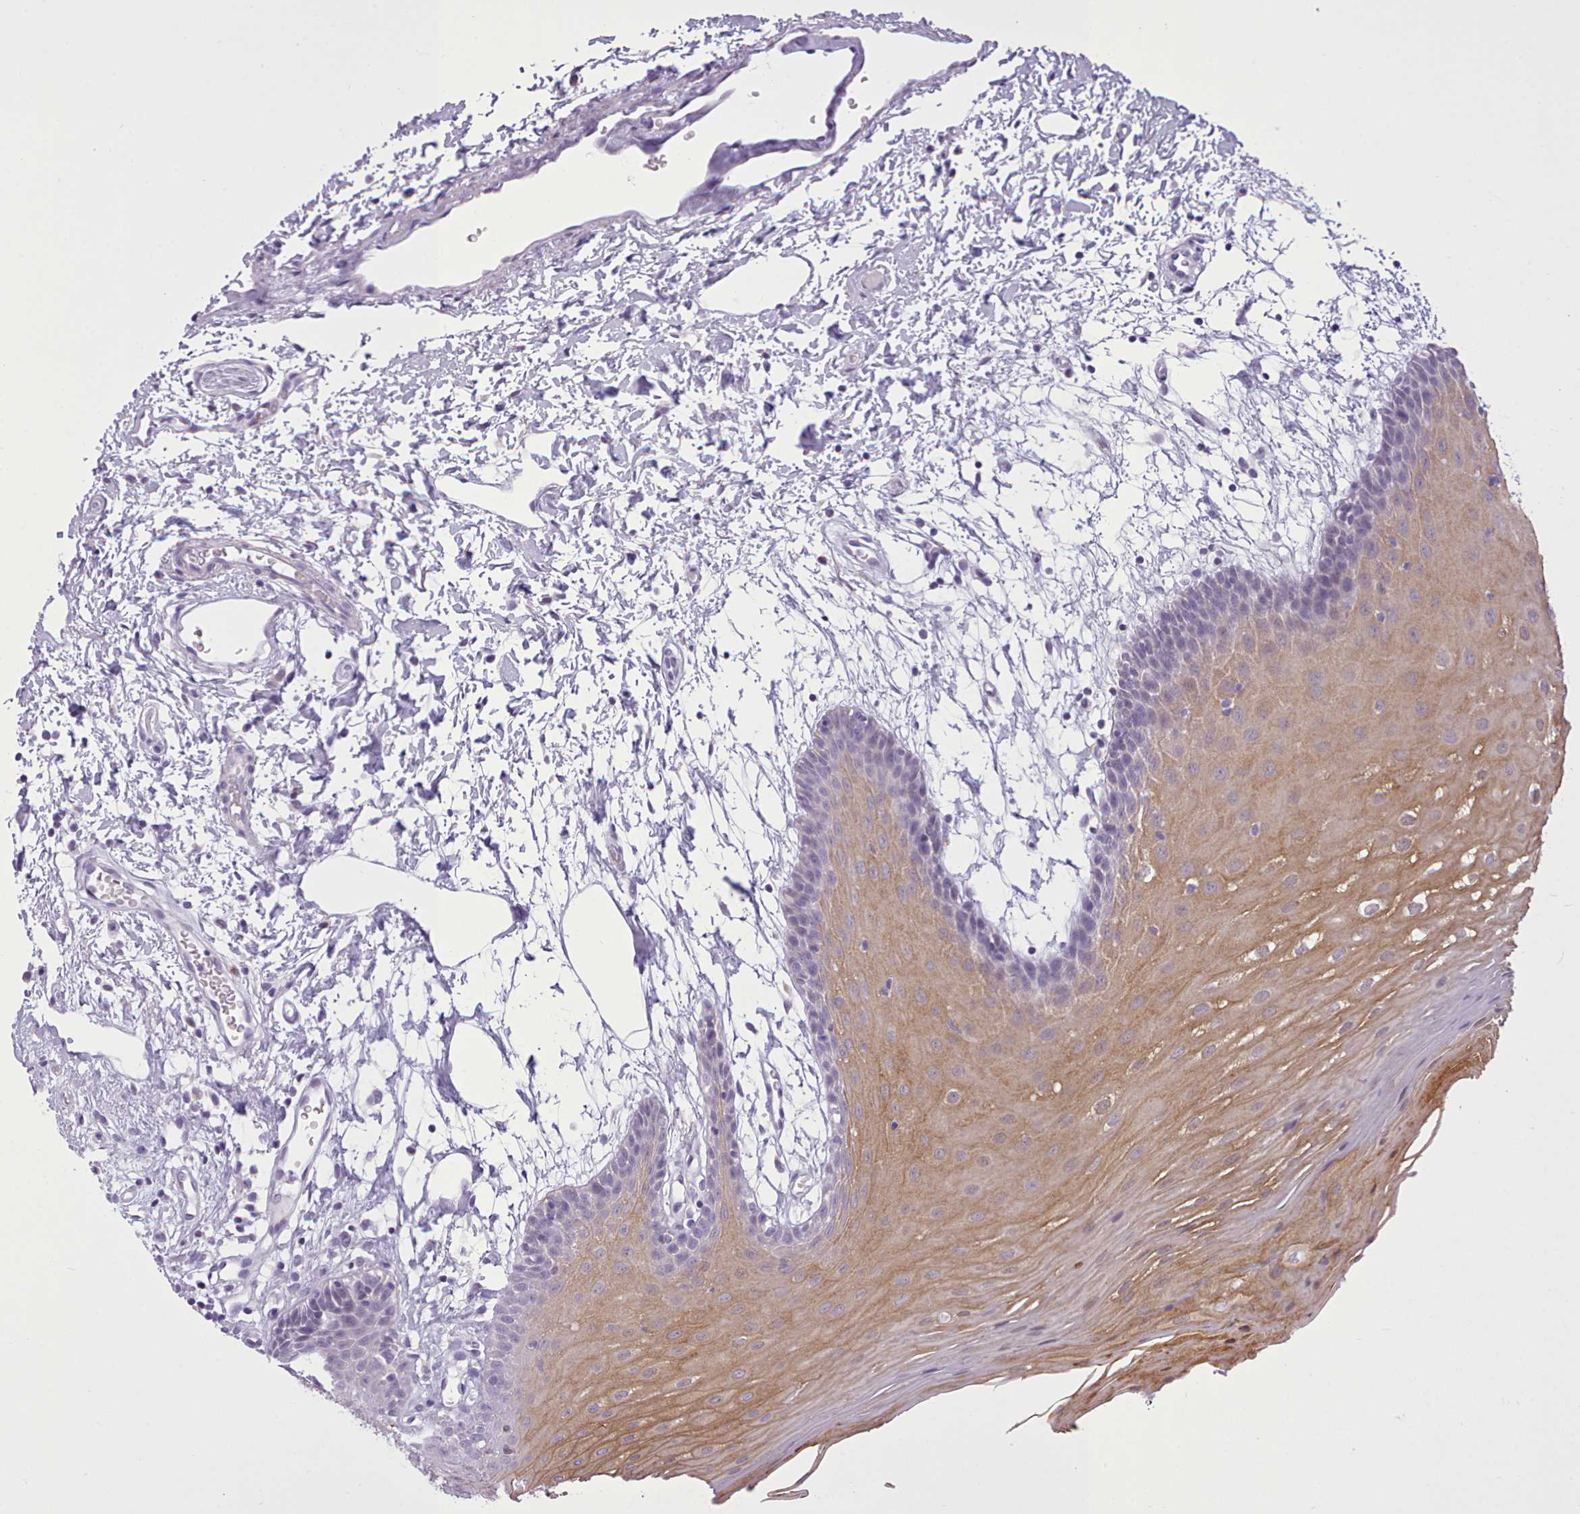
{"staining": {"intensity": "moderate", "quantity": "<25%", "location": "cytoplasmic/membranous"}, "tissue": "oral mucosa", "cell_type": "Squamous epithelial cells", "image_type": "normal", "snomed": [{"axis": "morphology", "description": "Normal tissue, NOS"}, {"axis": "topography", "description": "Skeletal muscle"}, {"axis": "topography", "description": "Oral tissue"}, {"axis": "topography", "description": "Salivary gland"}, {"axis": "topography", "description": "Peripheral nerve tissue"}], "caption": "IHC of unremarkable human oral mucosa shows low levels of moderate cytoplasmic/membranous expression in approximately <25% of squamous epithelial cells. Immunohistochemistry (ihc) stains the protein of interest in brown and the nuclei are stained blue.", "gene": "FBXO48", "patient": {"sex": "male", "age": 54}}